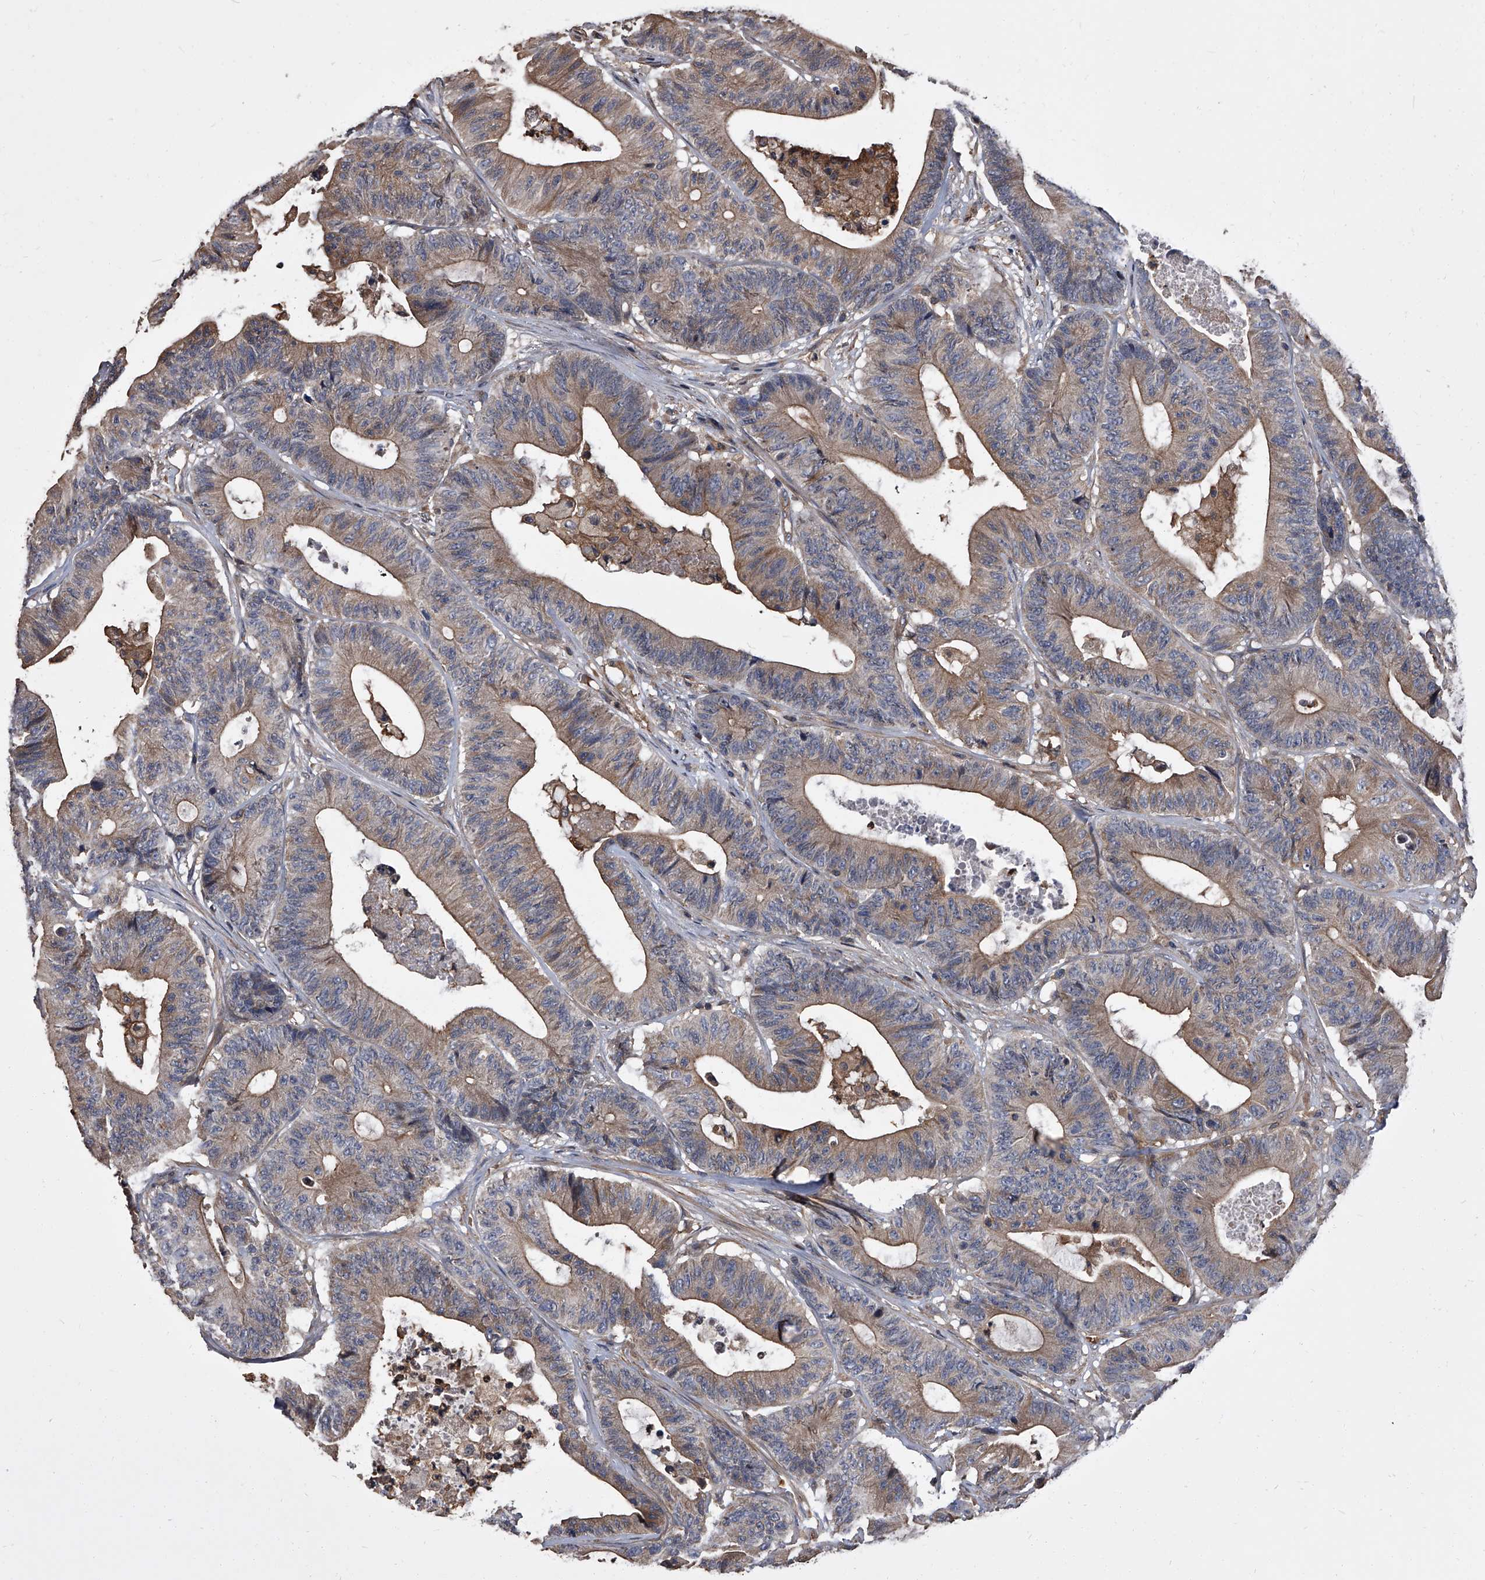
{"staining": {"intensity": "moderate", "quantity": ">75%", "location": "cytoplasmic/membranous"}, "tissue": "colorectal cancer", "cell_type": "Tumor cells", "image_type": "cancer", "snomed": [{"axis": "morphology", "description": "Adenocarcinoma, NOS"}, {"axis": "topography", "description": "Colon"}], "caption": "About >75% of tumor cells in adenocarcinoma (colorectal) show moderate cytoplasmic/membranous protein staining as visualized by brown immunohistochemical staining.", "gene": "STK36", "patient": {"sex": "female", "age": 84}}